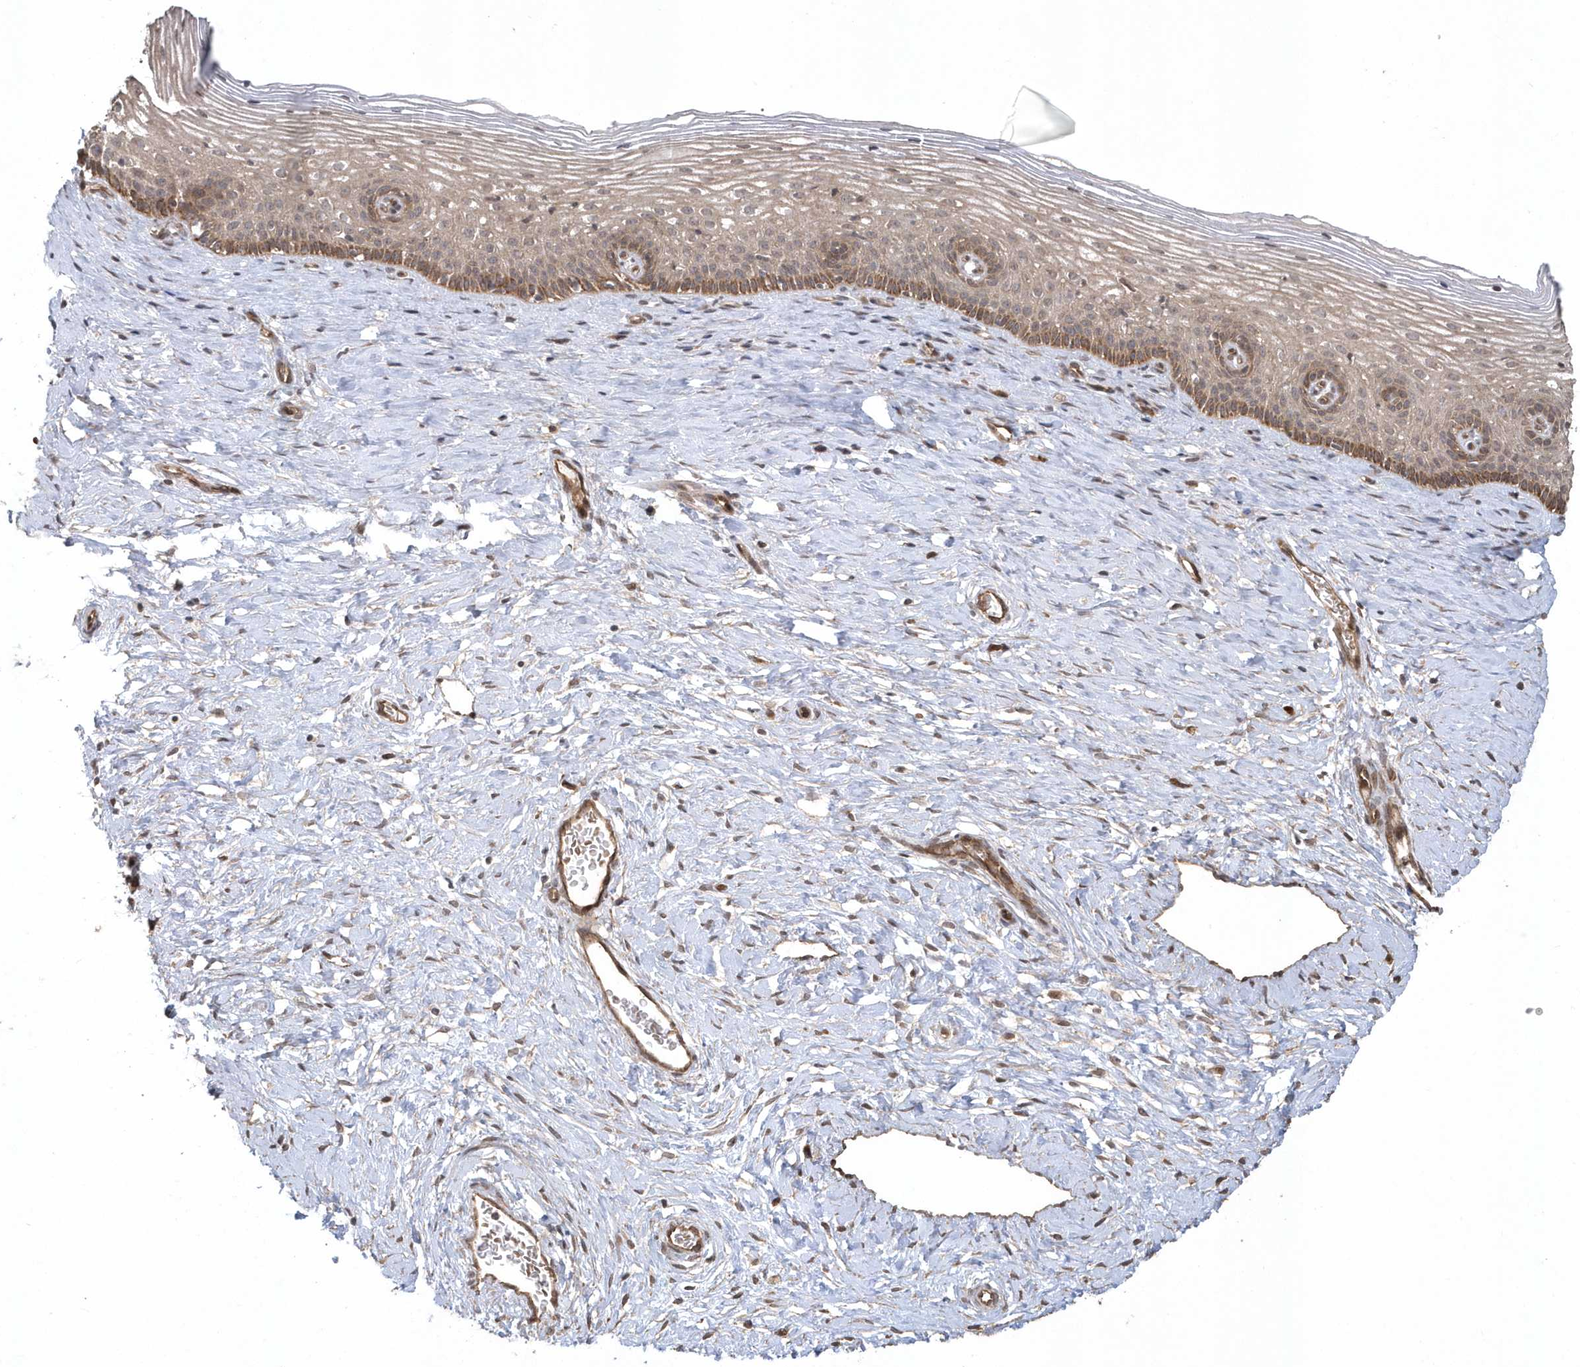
{"staining": {"intensity": "moderate", "quantity": ">75%", "location": "cytoplasmic/membranous"}, "tissue": "cervix", "cell_type": "Glandular cells", "image_type": "normal", "snomed": [{"axis": "morphology", "description": "Normal tissue, NOS"}, {"axis": "topography", "description": "Cervix"}], "caption": "High-magnification brightfield microscopy of unremarkable cervix stained with DAB (brown) and counterstained with hematoxylin (blue). glandular cells exhibit moderate cytoplasmic/membranous positivity is identified in about>75% of cells. (Brightfield microscopy of DAB IHC at high magnification).", "gene": "HERPUD1", "patient": {"sex": "female", "age": 33}}